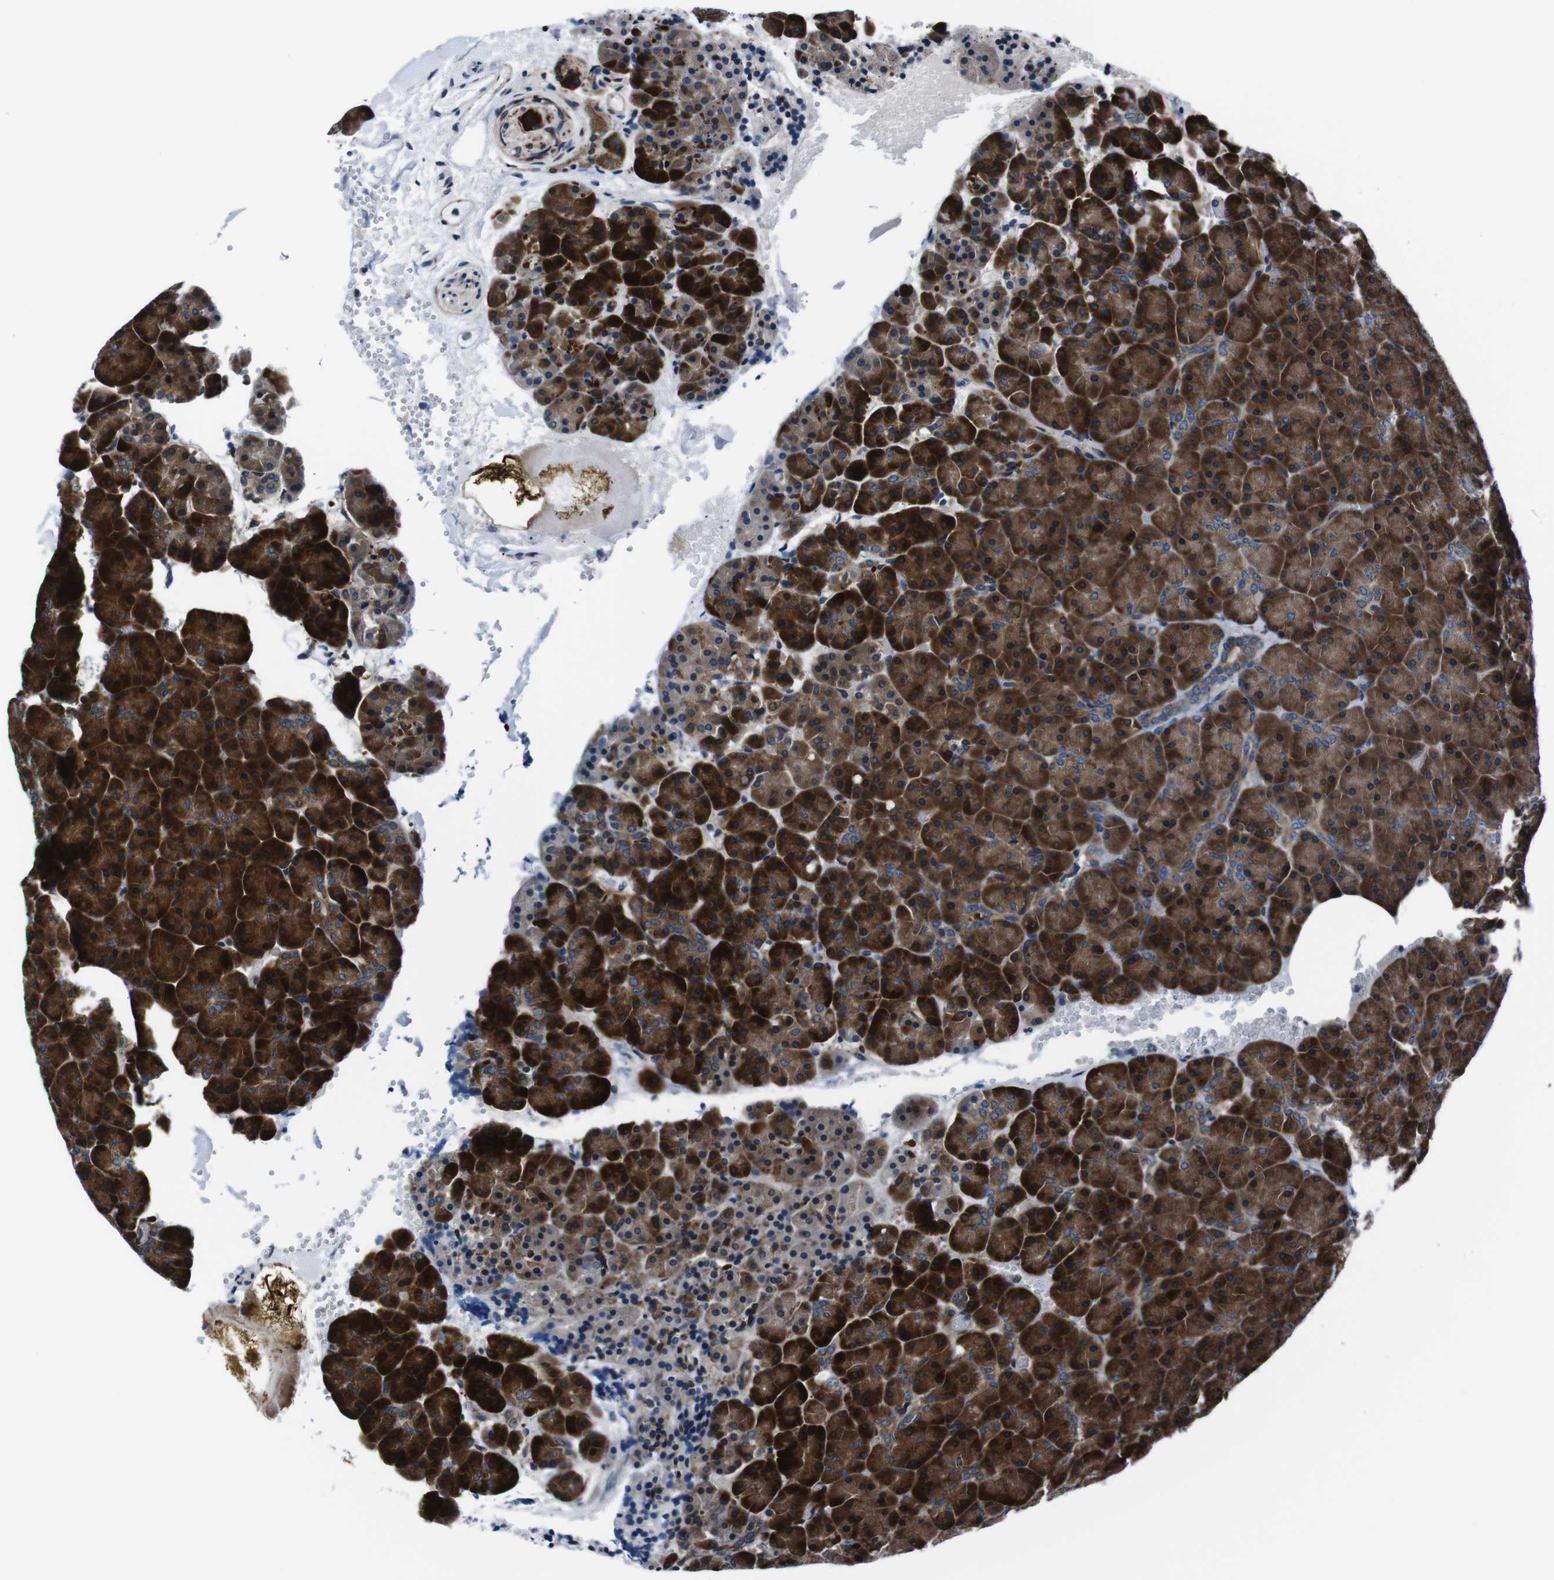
{"staining": {"intensity": "strong", "quantity": ">75%", "location": "cytoplasmic/membranous"}, "tissue": "pancreas", "cell_type": "Exocrine glandular cells", "image_type": "normal", "snomed": [{"axis": "morphology", "description": "Normal tissue, NOS"}, {"axis": "topography", "description": "Pancreas"}], "caption": "IHC of benign pancreas exhibits high levels of strong cytoplasmic/membranous positivity in about >75% of exocrine glandular cells.", "gene": "EIF4A2", "patient": {"sex": "female", "age": 35}}